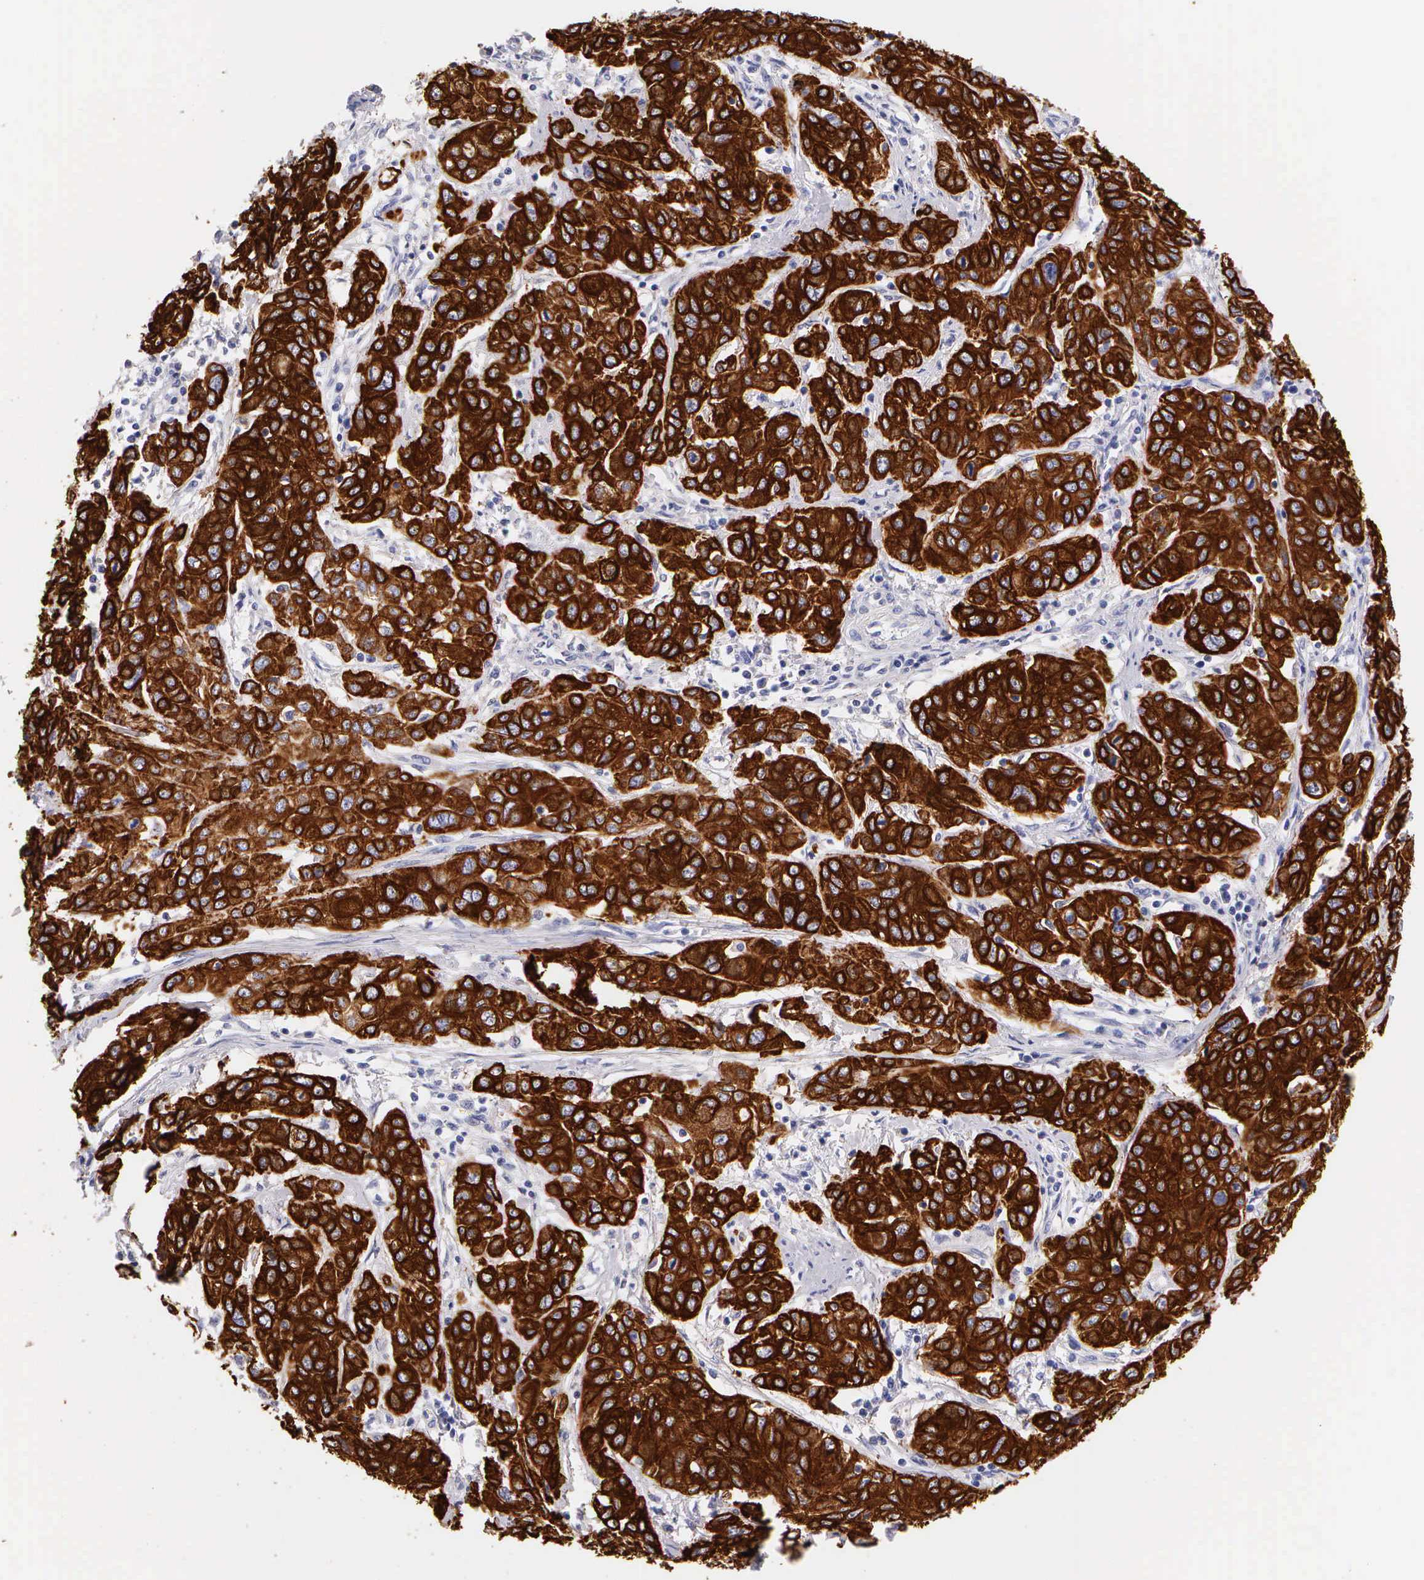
{"staining": {"intensity": "strong", "quantity": ">75%", "location": "cytoplasmic/membranous"}, "tissue": "cervical cancer", "cell_type": "Tumor cells", "image_type": "cancer", "snomed": [{"axis": "morphology", "description": "Squamous cell carcinoma, NOS"}, {"axis": "topography", "description": "Cervix"}], "caption": "Immunohistochemical staining of cervical cancer shows strong cytoplasmic/membranous protein expression in approximately >75% of tumor cells. The staining was performed using DAB (3,3'-diaminobenzidine) to visualize the protein expression in brown, while the nuclei were stained in blue with hematoxylin (Magnification: 20x).", "gene": "KRT17", "patient": {"sex": "female", "age": 38}}